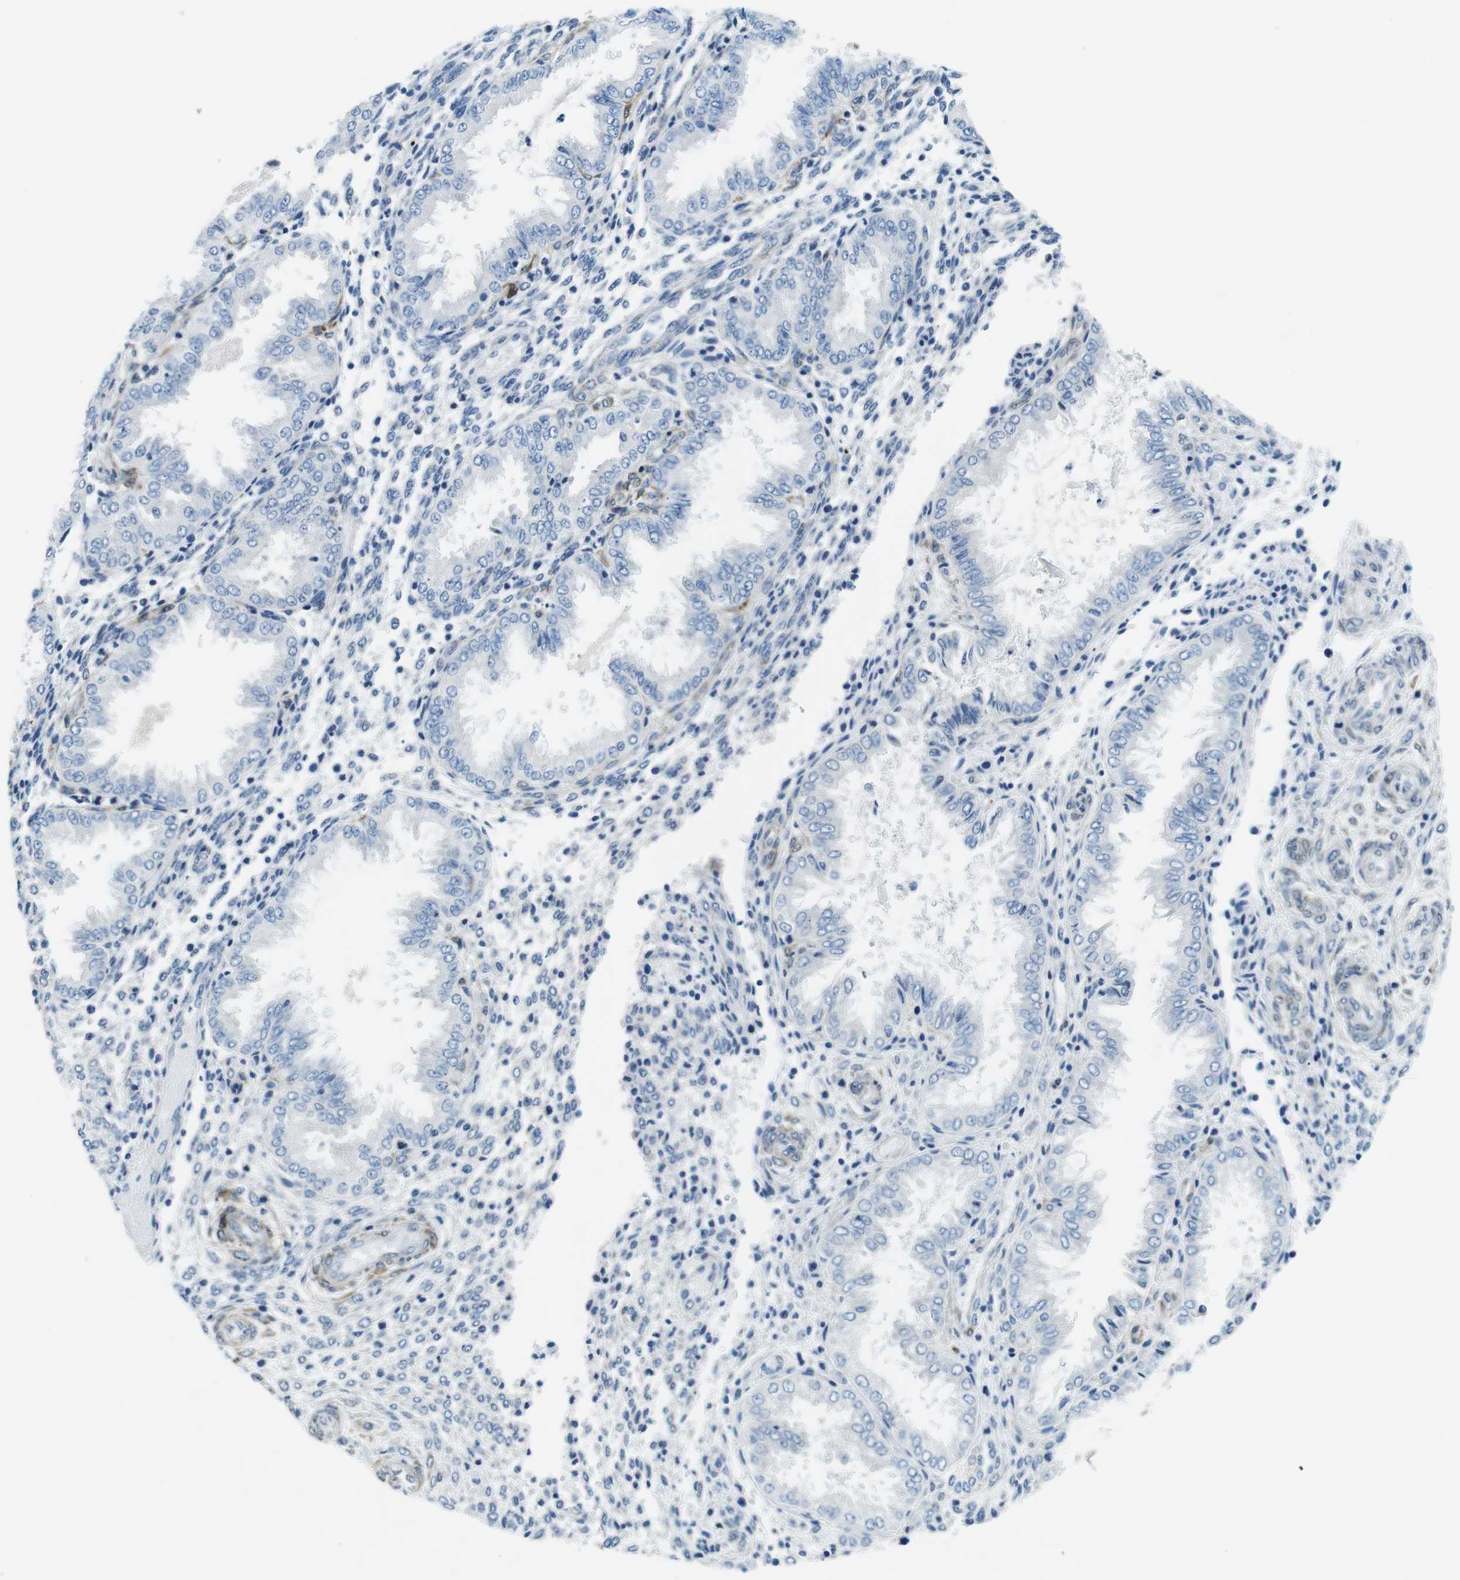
{"staining": {"intensity": "moderate", "quantity": "25%-75%", "location": "cytoplasmic/membranous"}, "tissue": "endometrium", "cell_type": "Cells in endometrial stroma", "image_type": "normal", "snomed": [{"axis": "morphology", "description": "Normal tissue, NOS"}, {"axis": "topography", "description": "Endometrium"}], "caption": "IHC staining of normal endometrium, which exhibits medium levels of moderate cytoplasmic/membranous staining in approximately 25%-75% of cells in endometrial stroma indicating moderate cytoplasmic/membranous protein positivity. The staining was performed using DAB (3,3'-diaminobenzidine) (brown) for protein detection and nuclei were counterstained in hematoxylin (blue).", "gene": "PHLDA1", "patient": {"sex": "female", "age": 33}}